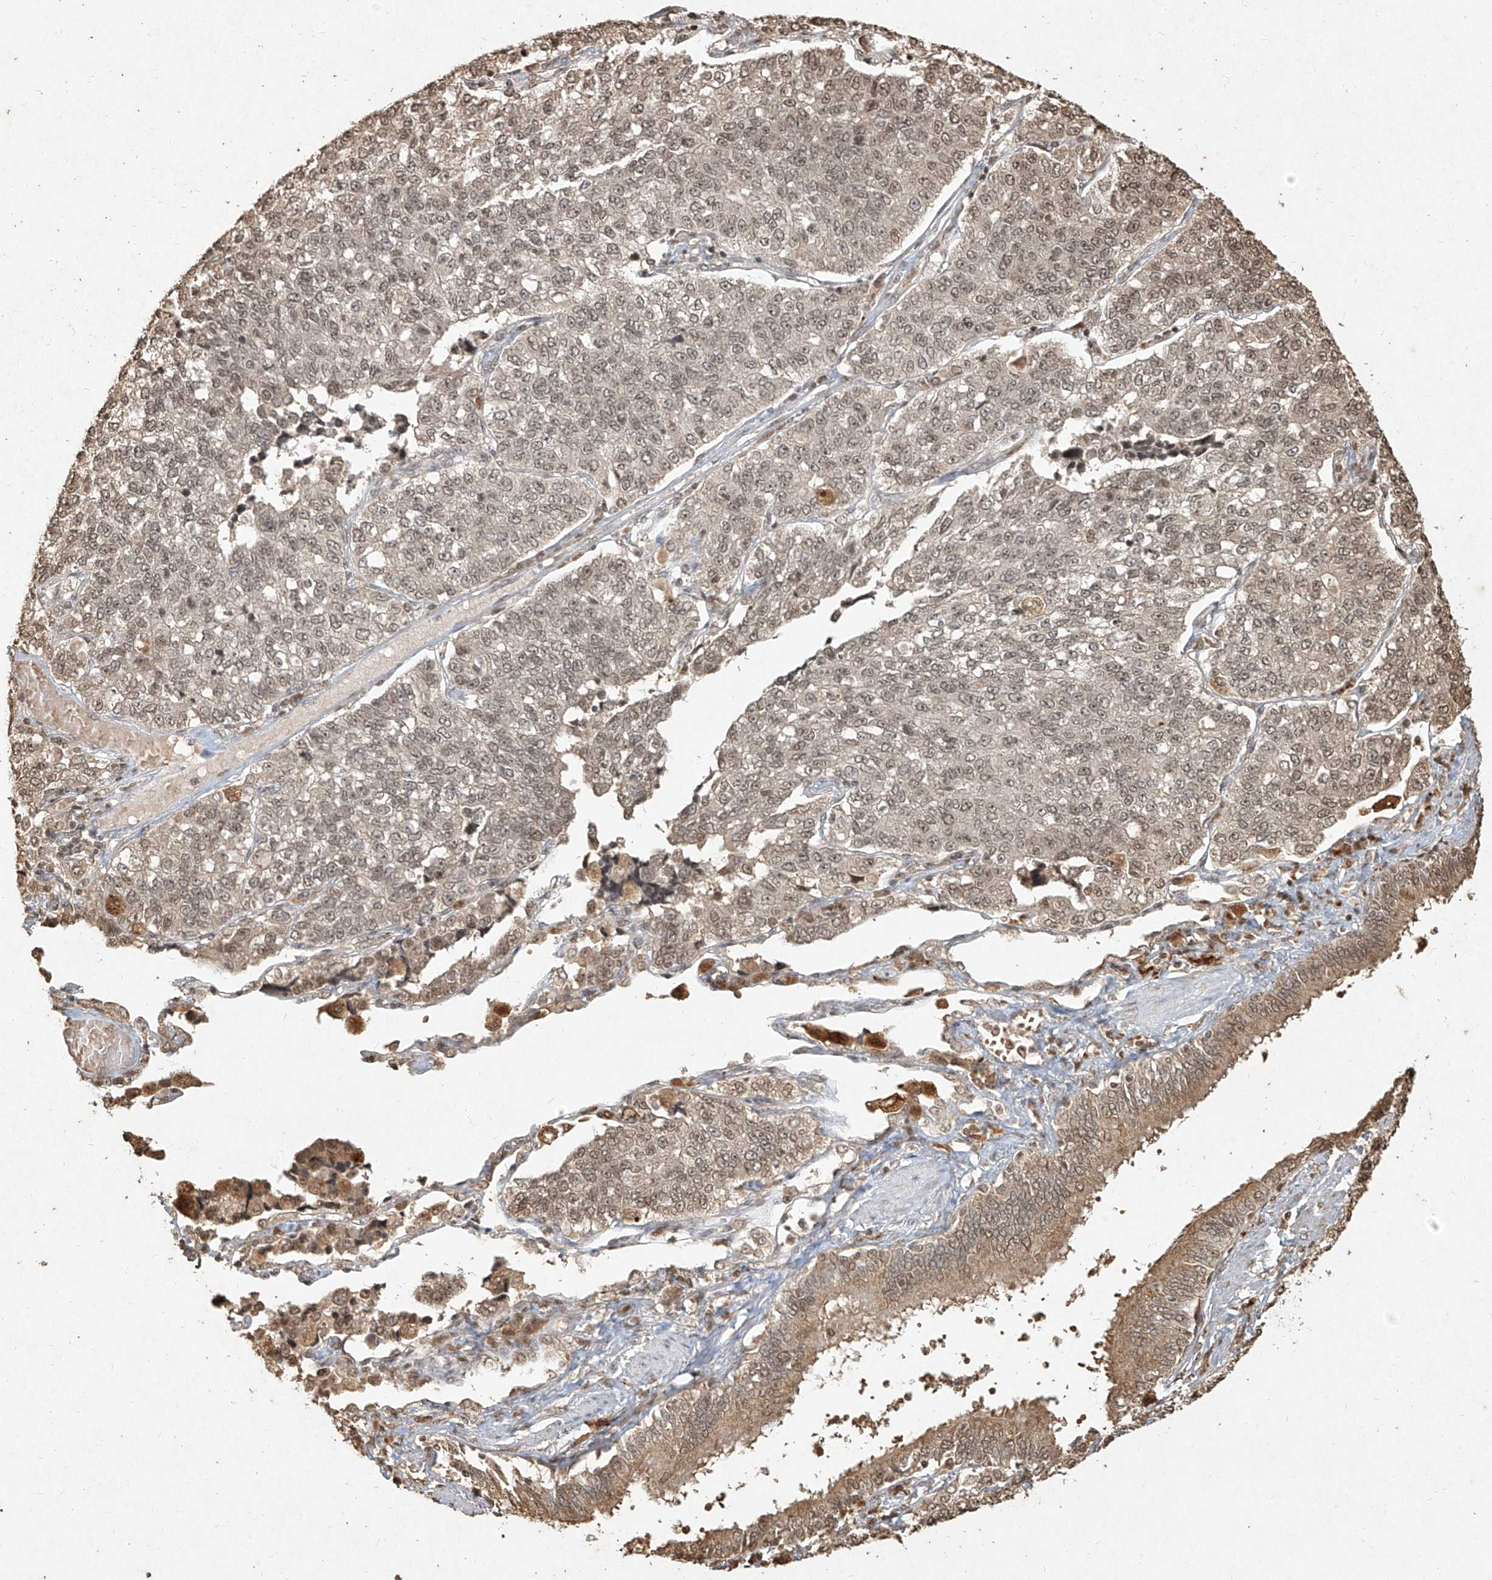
{"staining": {"intensity": "weak", "quantity": ">75%", "location": "nuclear"}, "tissue": "lung cancer", "cell_type": "Tumor cells", "image_type": "cancer", "snomed": [{"axis": "morphology", "description": "Adenocarcinoma, NOS"}, {"axis": "topography", "description": "Lung"}], "caption": "An immunohistochemistry image of neoplastic tissue is shown. Protein staining in brown labels weak nuclear positivity in lung adenocarcinoma within tumor cells.", "gene": "UBE2K", "patient": {"sex": "male", "age": 49}}